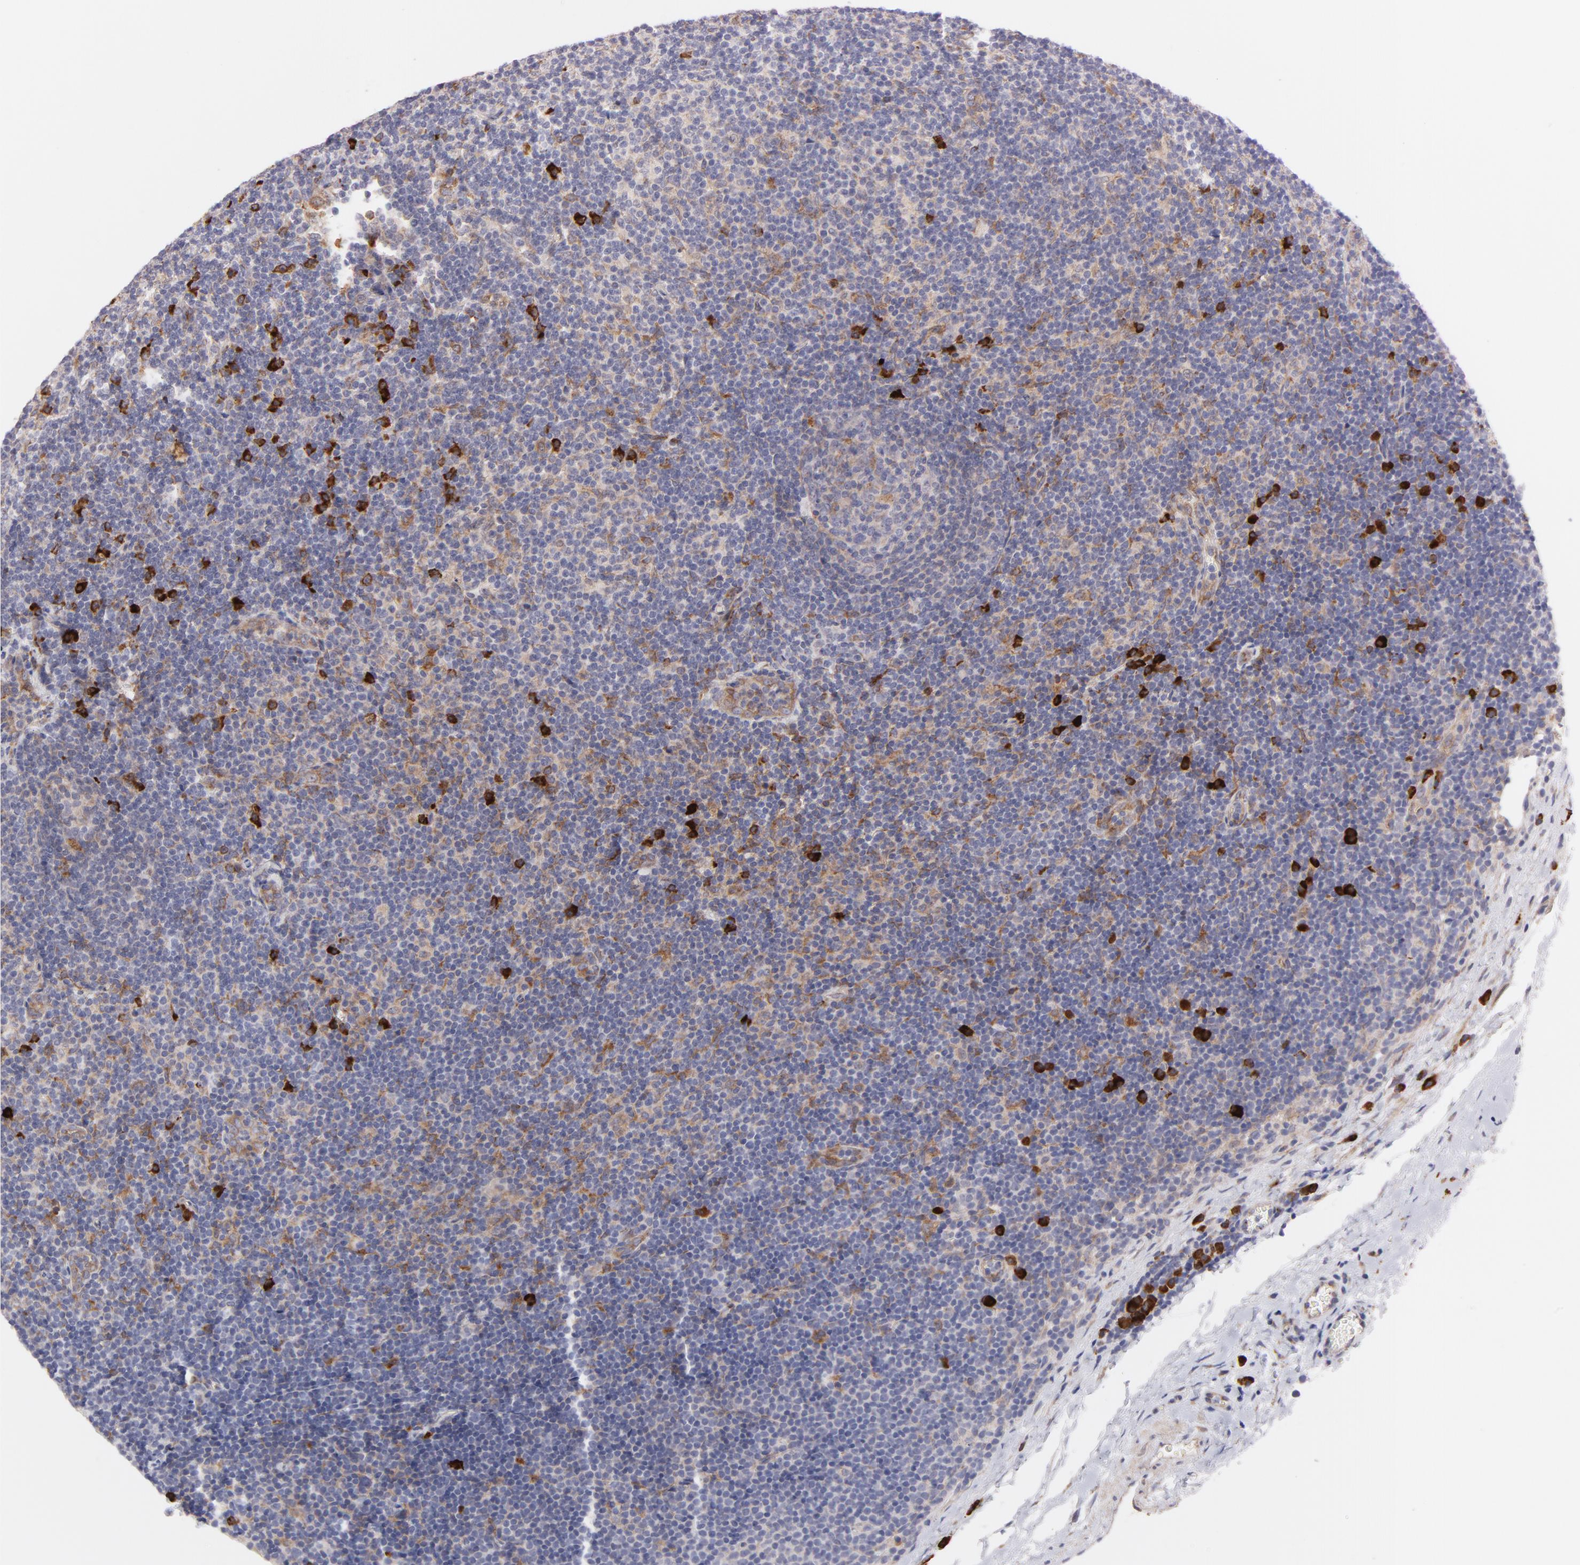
{"staining": {"intensity": "strong", "quantity": "<25%", "location": "cytoplasmic/membranous"}, "tissue": "lymphoma", "cell_type": "Tumor cells", "image_type": "cancer", "snomed": [{"axis": "morphology", "description": "Malignant lymphoma, non-Hodgkin's type, Low grade"}, {"axis": "topography", "description": "Lymph node"}], "caption": "Protein positivity by immunohistochemistry (IHC) demonstrates strong cytoplasmic/membranous positivity in about <25% of tumor cells in lymphoma.", "gene": "RAPGEF3", "patient": {"sex": "male", "age": 70}}